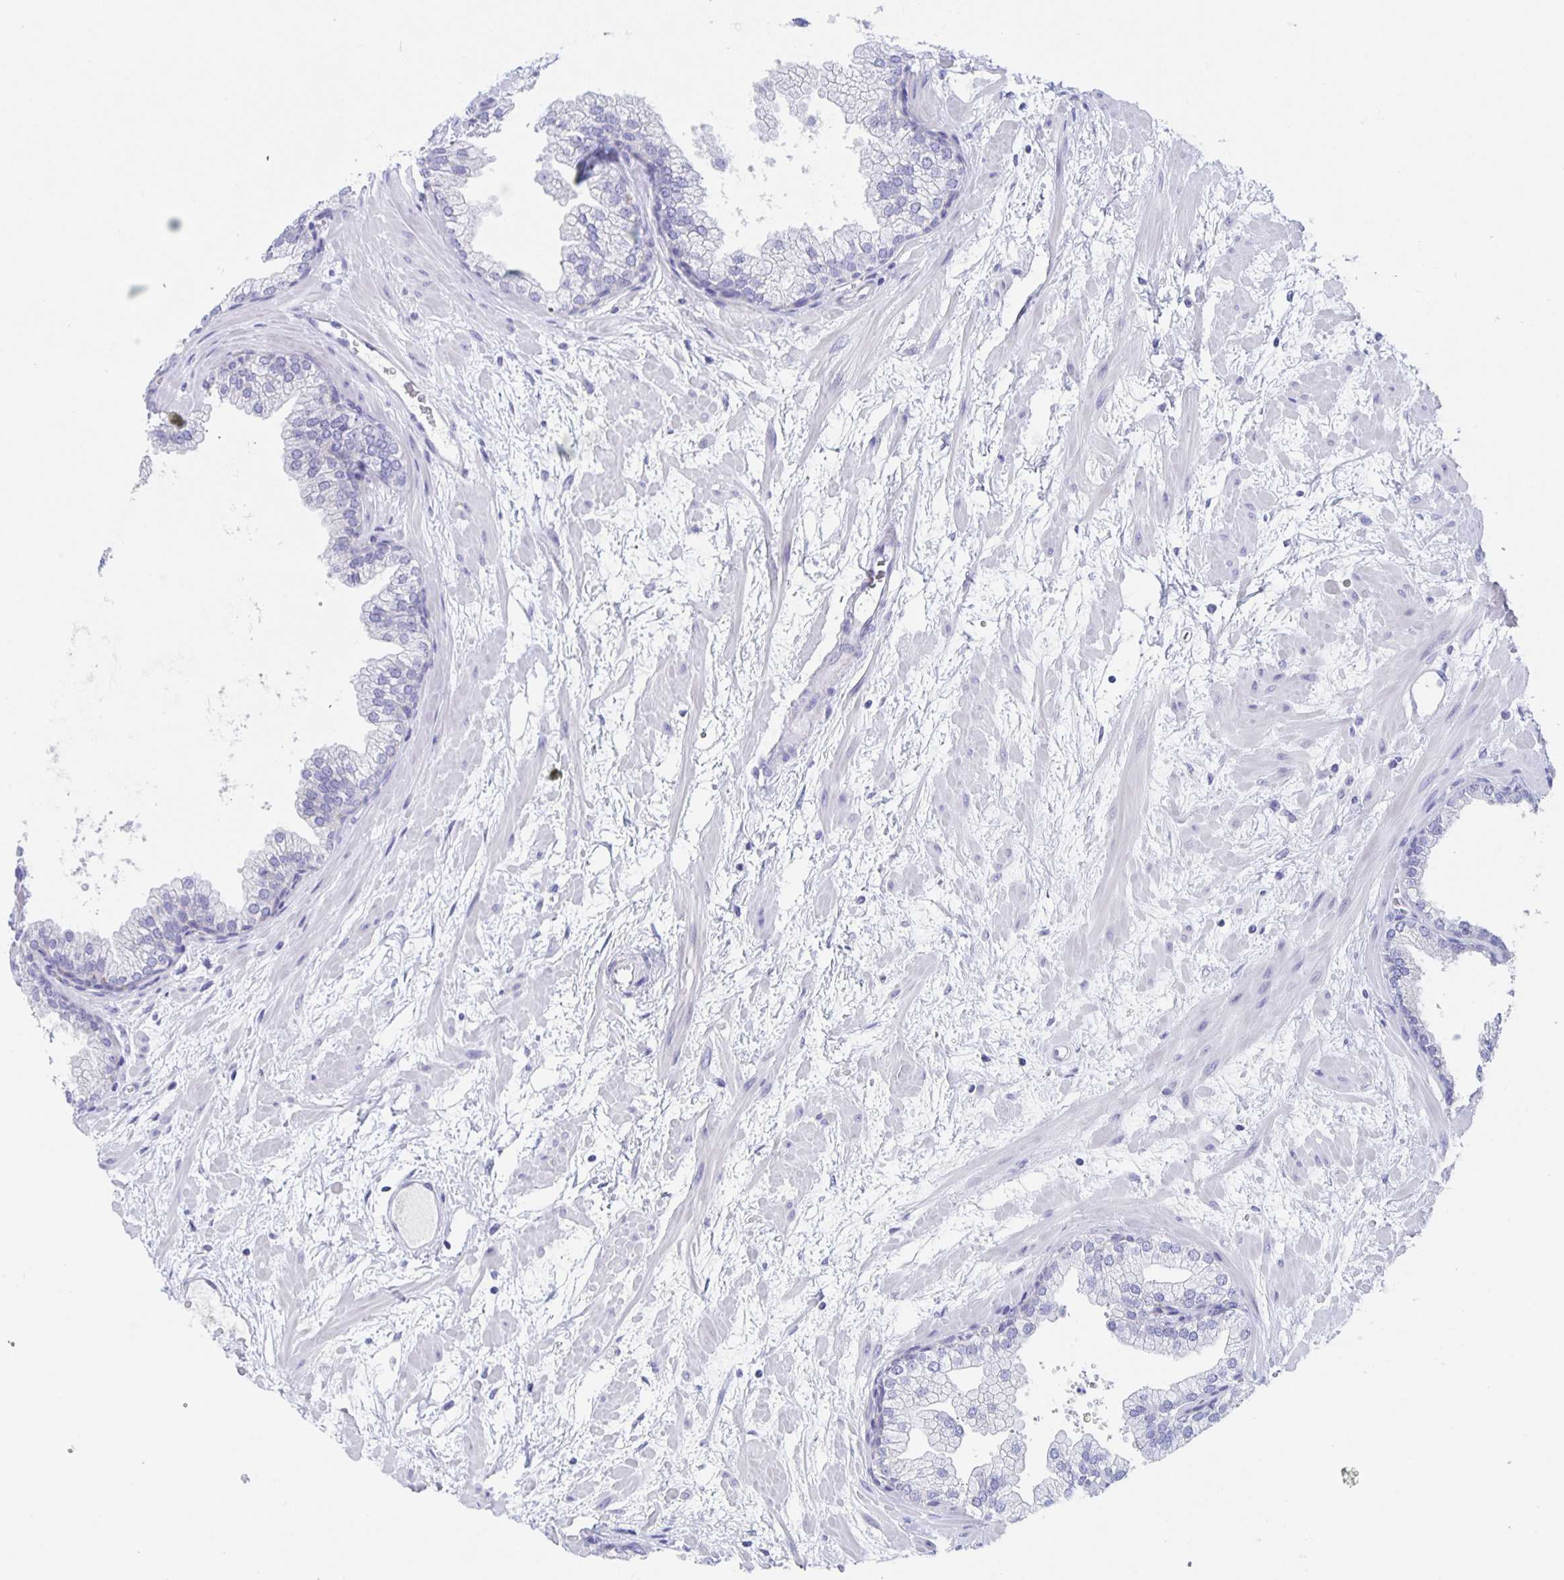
{"staining": {"intensity": "negative", "quantity": "none", "location": "none"}, "tissue": "prostate", "cell_type": "Glandular cells", "image_type": "normal", "snomed": [{"axis": "morphology", "description": "Normal tissue, NOS"}, {"axis": "topography", "description": "Prostate"}], "caption": "The photomicrograph displays no significant positivity in glandular cells of prostate. Brightfield microscopy of immunohistochemistry (IHC) stained with DAB (3,3'-diaminobenzidine) (brown) and hematoxylin (blue), captured at high magnification.", "gene": "DMBT1", "patient": {"sex": "male", "age": 37}}